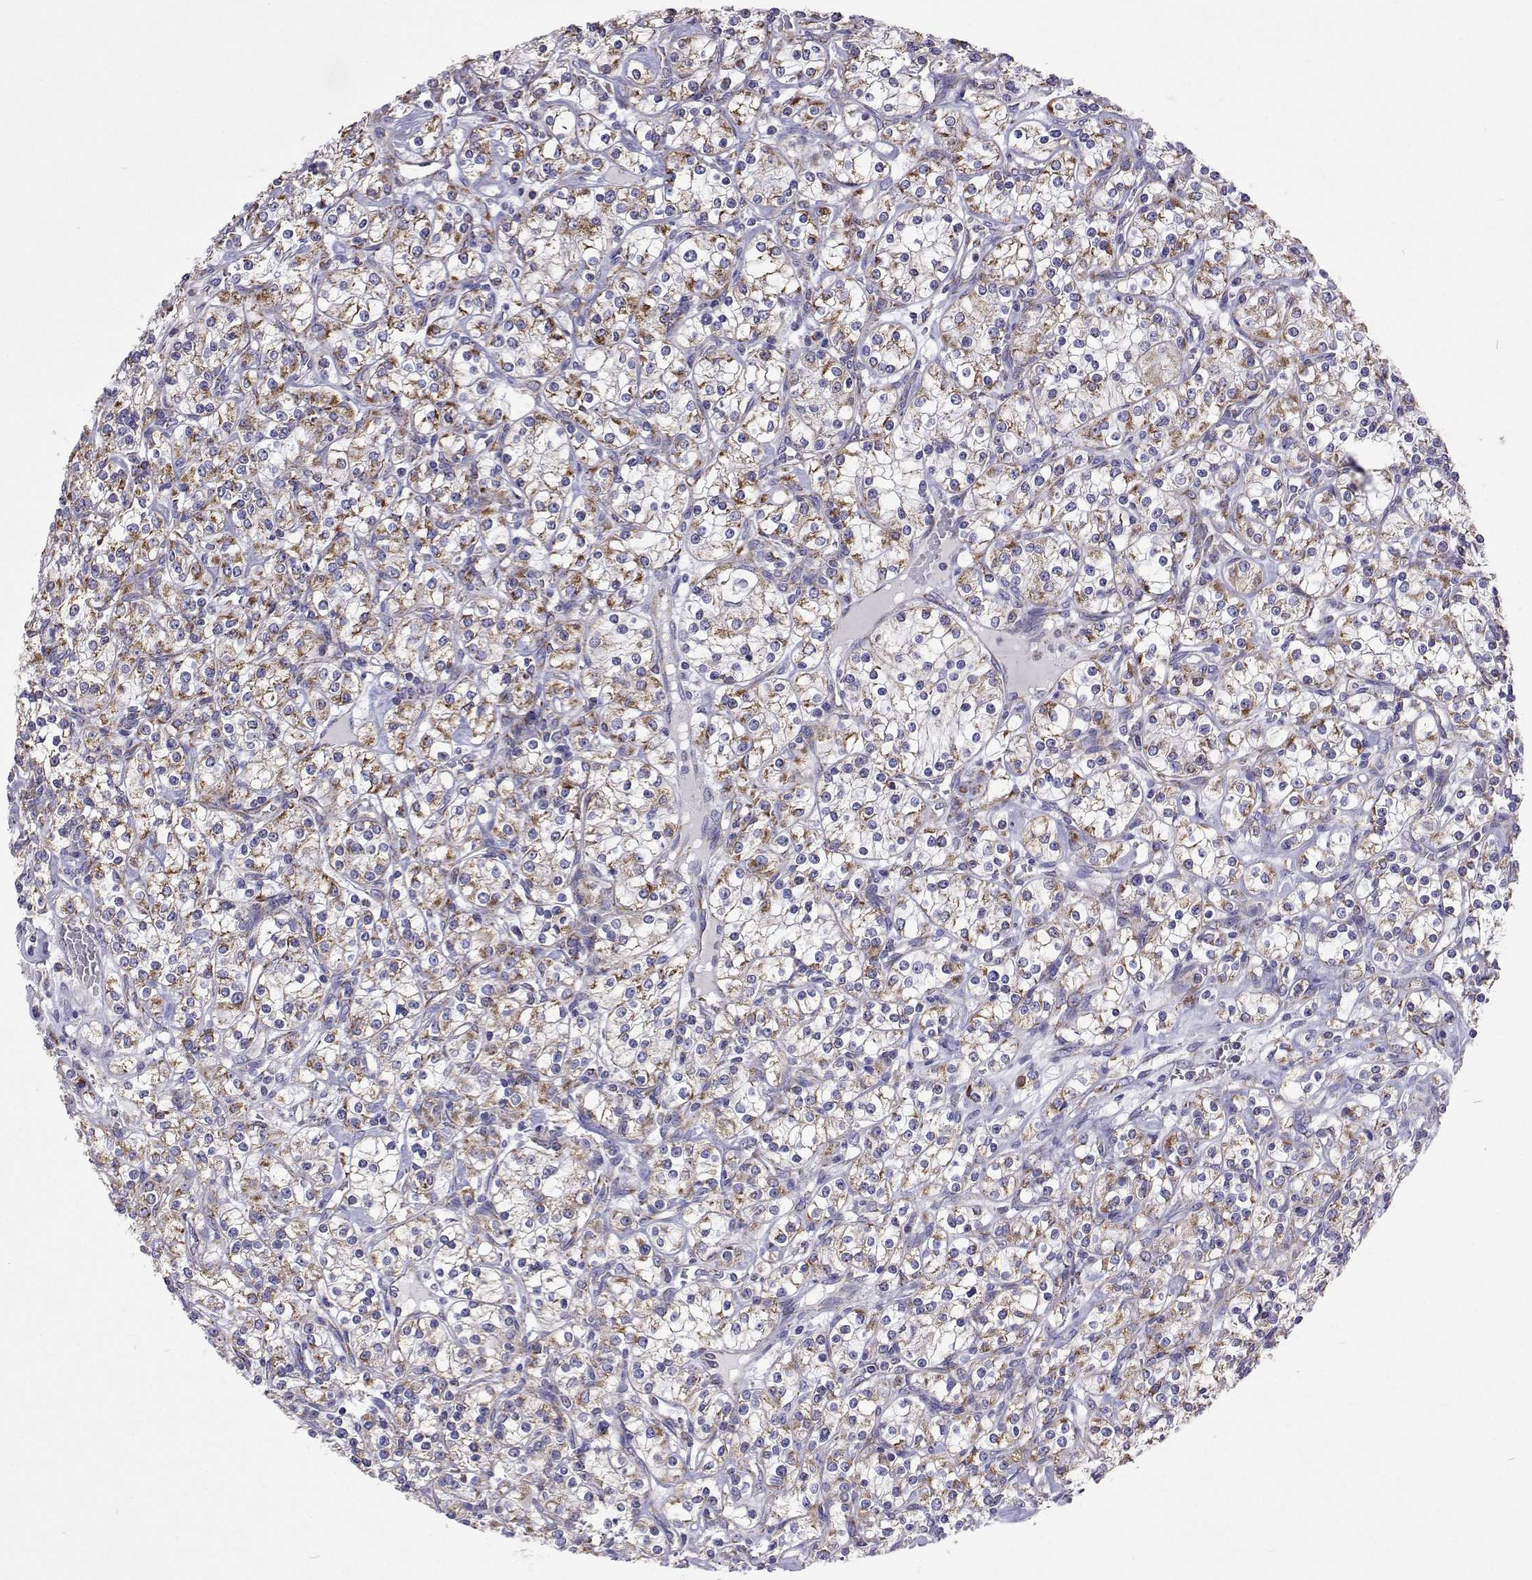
{"staining": {"intensity": "moderate", "quantity": "25%-75%", "location": "cytoplasmic/membranous"}, "tissue": "renal cancer", "cell_type": "Tumor cells", "image_type": "cancer", "snomed": [{"axis": "morphology", "description": "Adenocarcinoma, NOS"}, {"axis": "topography", "description": "Kidney"}], "caption": "Immunohistochemical staining of renal cancer (adenocarcinoma) shows medium levels of moderate cytoplasmic/membranous protein positivity in about 25%-75% of tumor cells.", "gene": "MCCC2", "patient": {"sex": "male", "age": 77}}